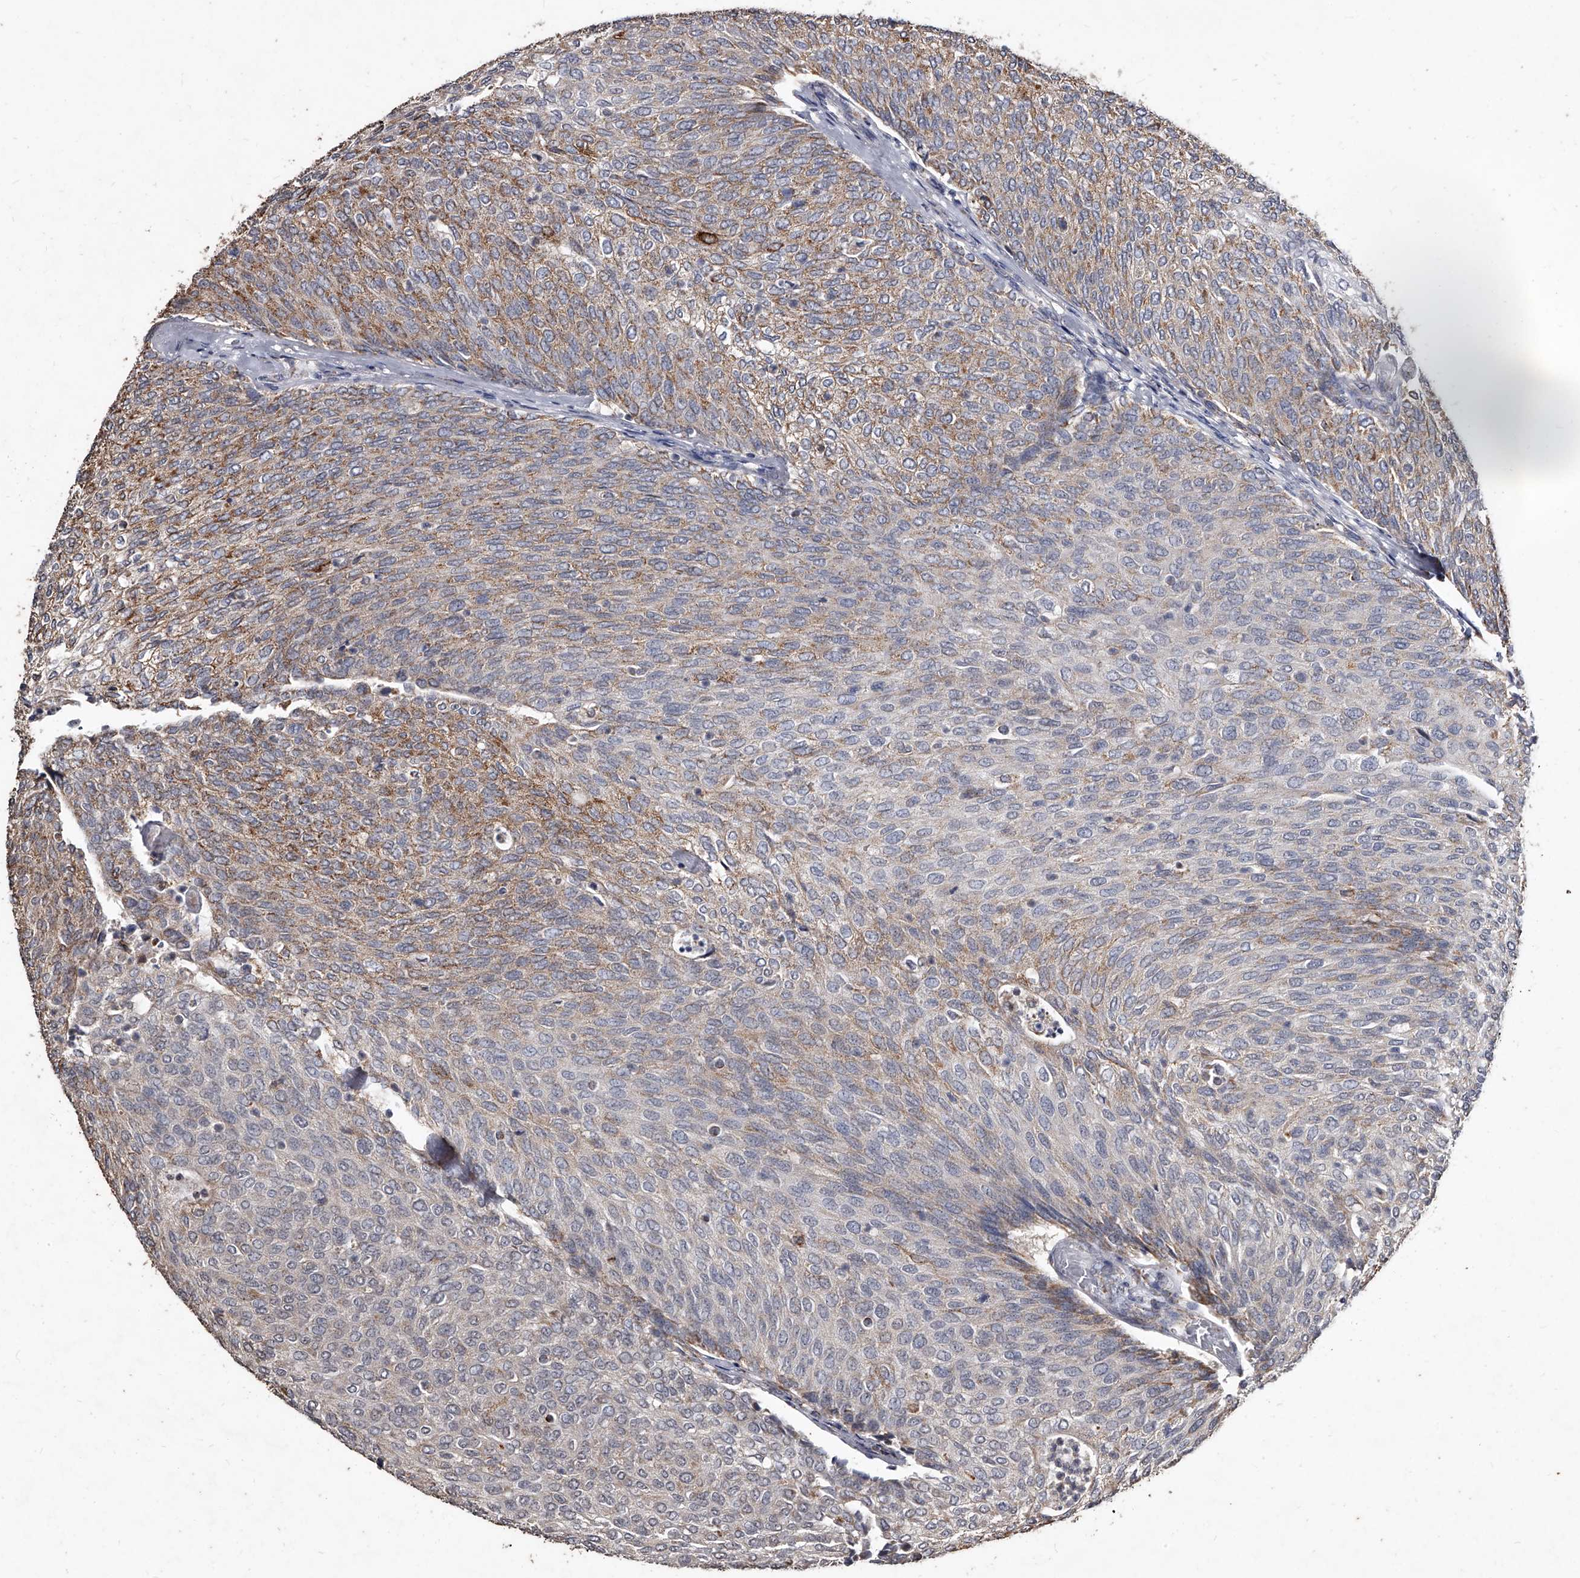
{"staining": {"intensity": "moderate", "quantity": "25%-75%", "location": "cytoplasmic/membranous"}, "tissue": "urothelial cancer", "cell_type": "Tumor cells", "image_type": "cancer", "snomed": [{"axis": "morphology", "description": "Urothelial carcinoma, Low grade"}, {"axis": "topography", "description": "Urinary bladder"}], "caption": "A brown stain shows moderate cytoplasmic/membranous expression of a protein in human urothelial cancer tumor cells.", "gene": "GPR183", "patient": {"sex": "female", "age": 79}}